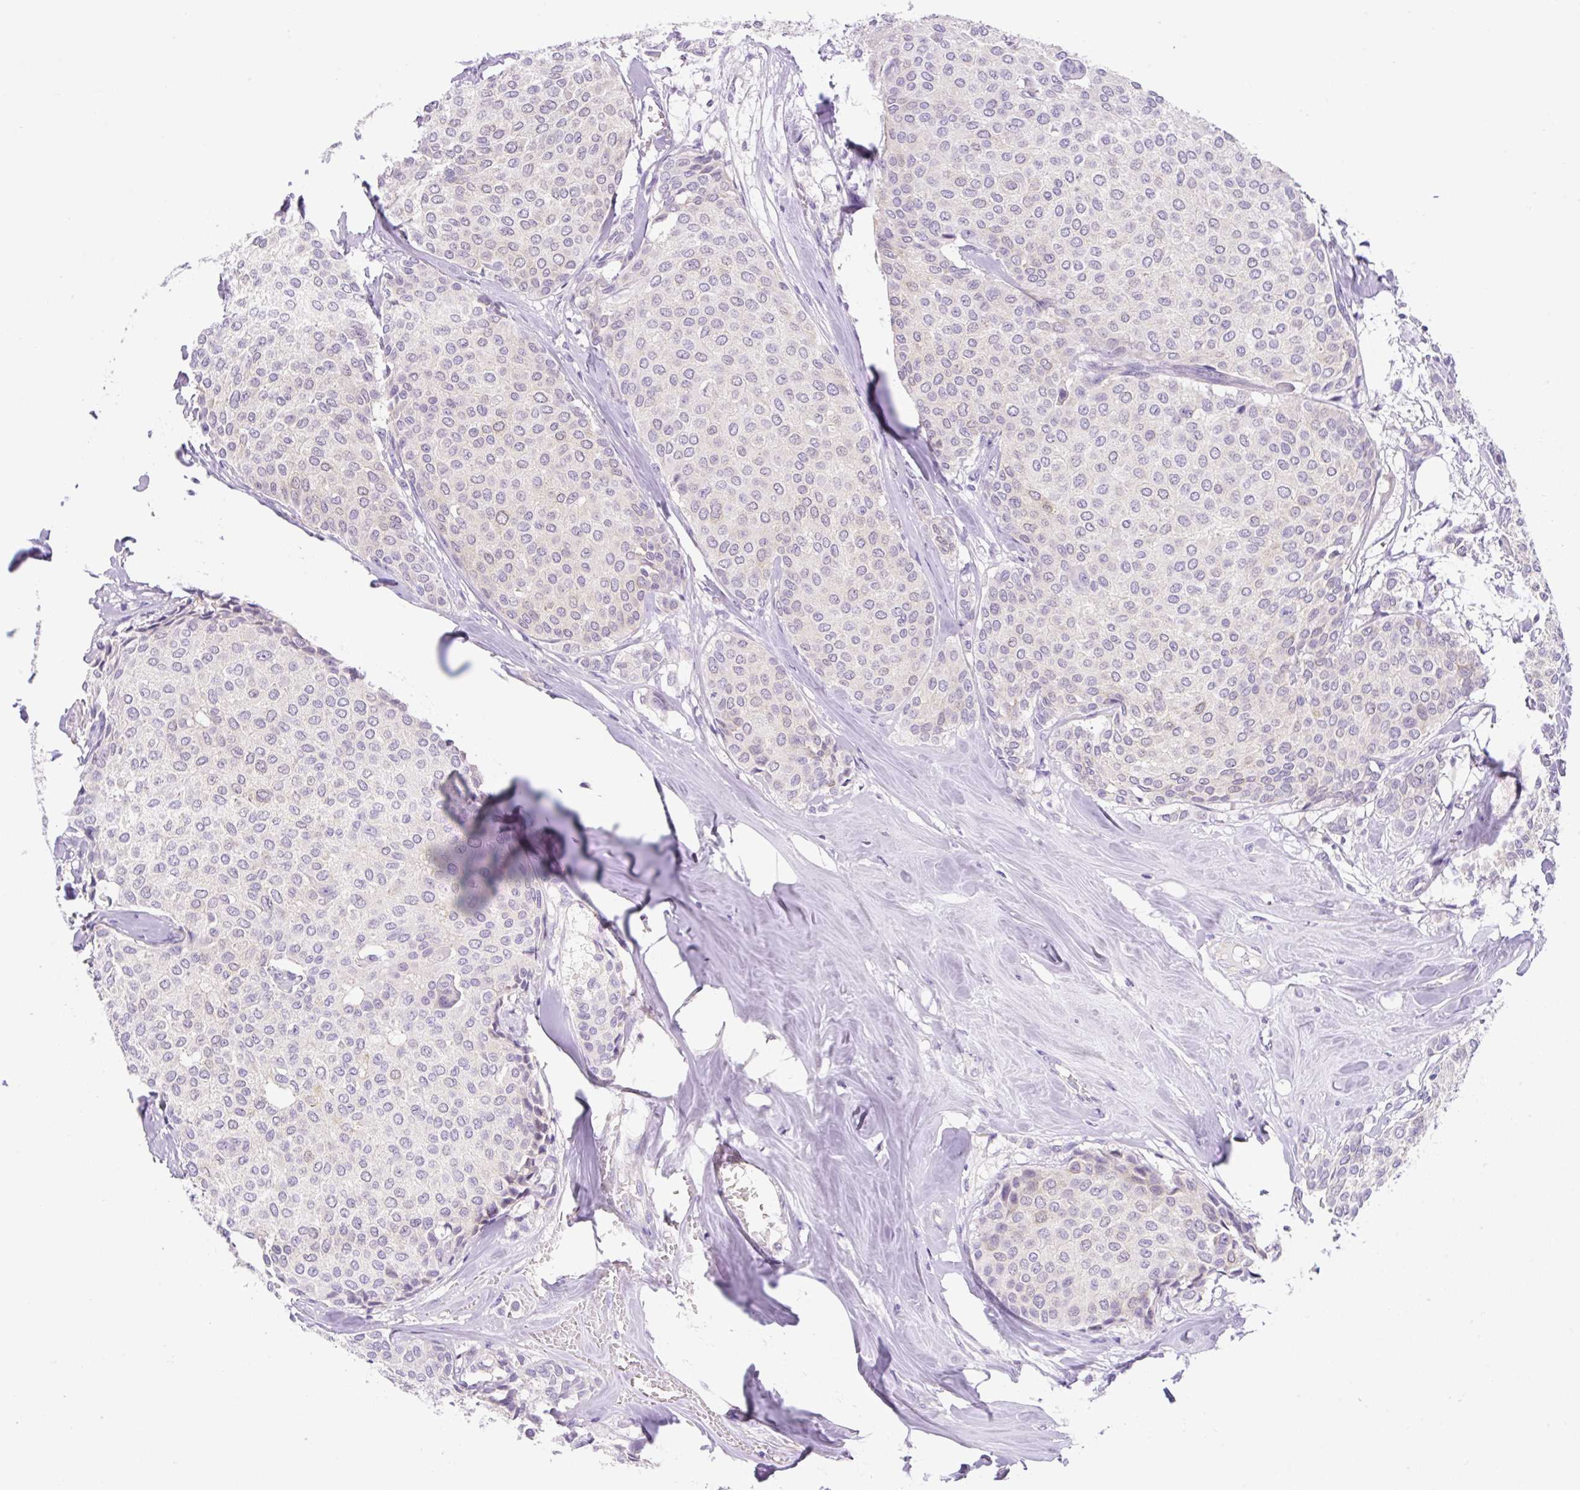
{"staining": {"intensity": "negative", "quantity": "none", "location": "none"}, "tissue": "breast cancer", "cell_type": "Tumor cells", "image_type": "cancer", "snomed": [{"axis": "morphology", "description": "Duct carcinoma"}, {"axis": "topography", "description": "Breast"}], "caption": "High magnification brightfield microscopy of intraductal carcinoma (breast) stained with DAB (3,3'-diaminobenzidine) (brown) and counterstained with hematoxylin (blue): tumor cells show no significant expression. Brightfield microscopy of IHC stained with DAB (brown) and hematoxylin (blue), captured at high magnification.", "gene": "CAMK2B", "patient": {"sex": "female", "age": 47}}